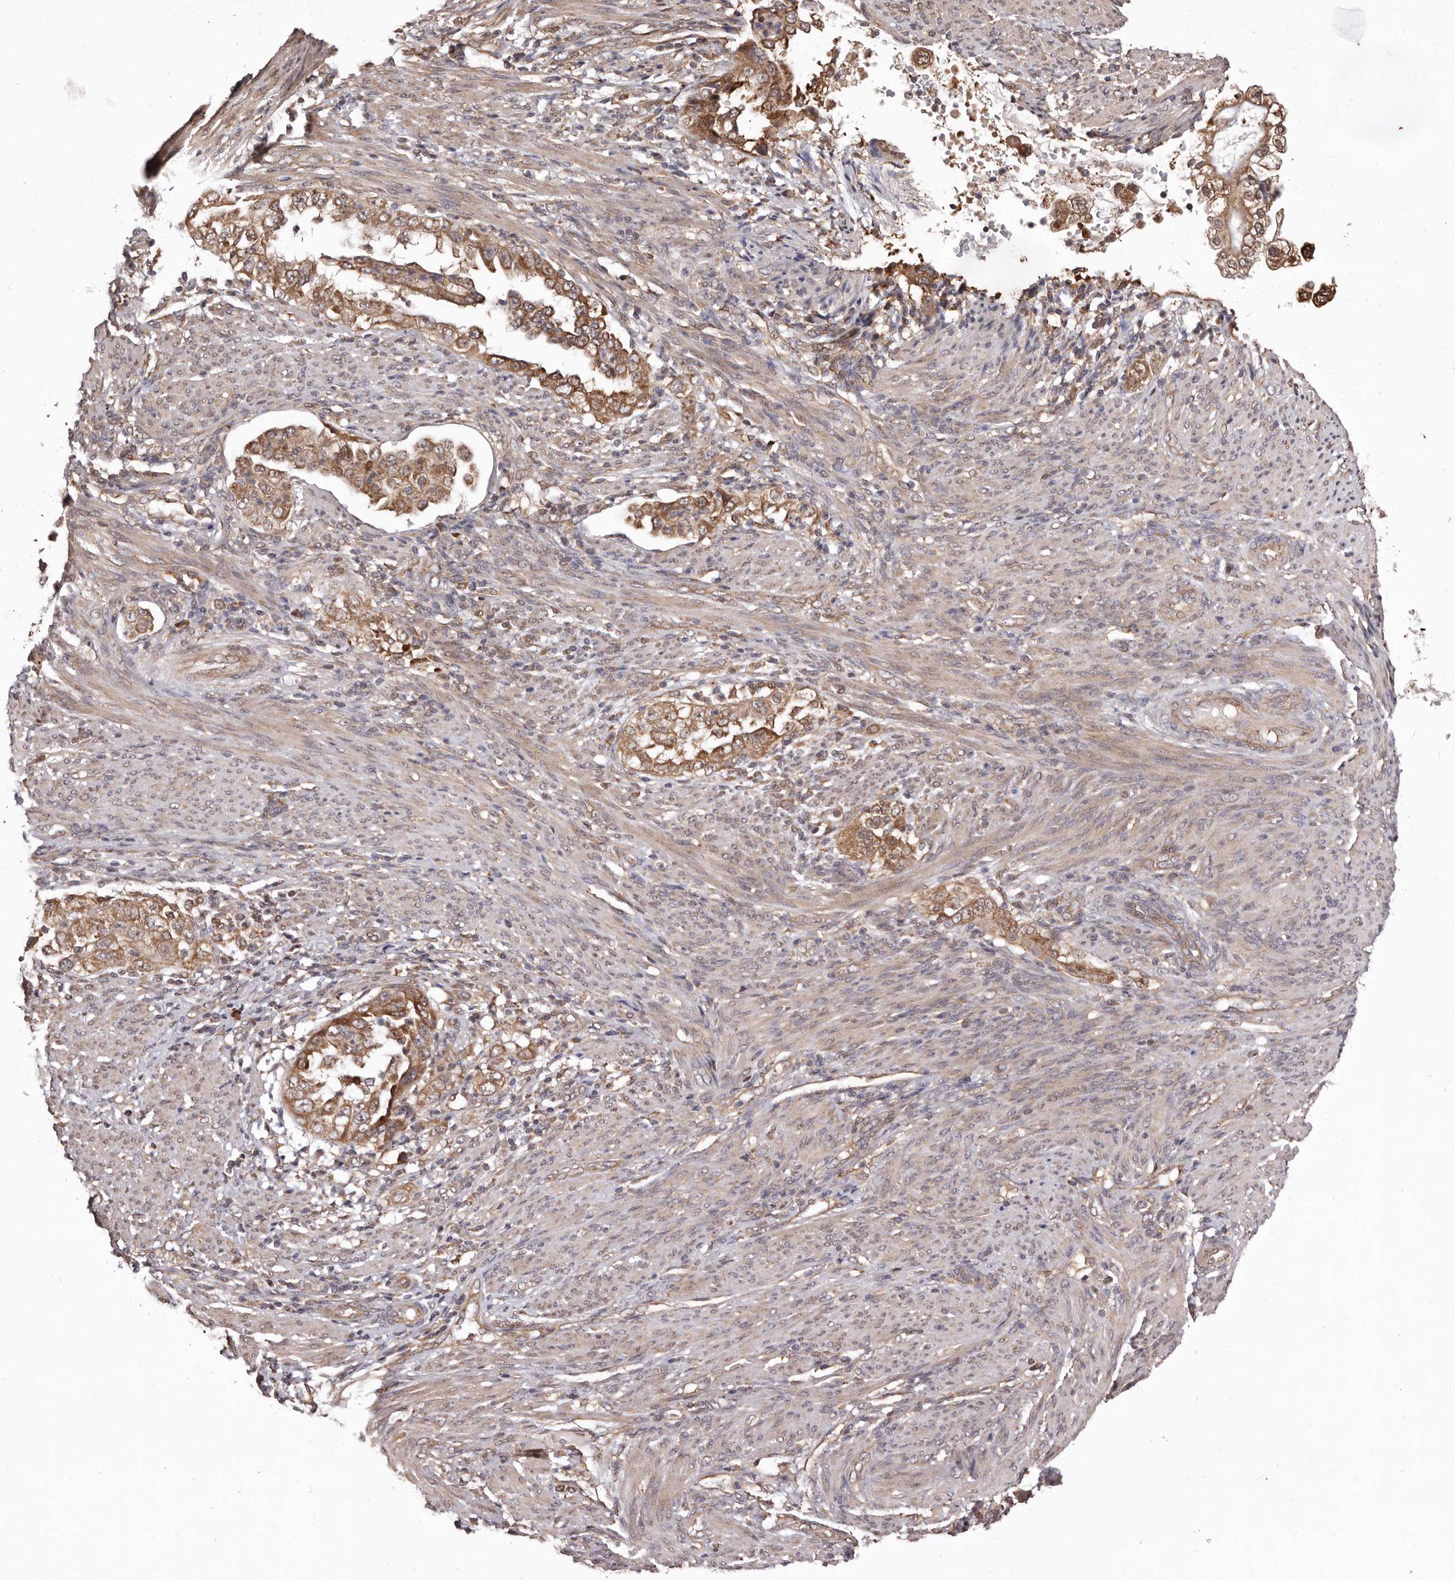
{"staining": {"intensity": "moderate", "quantity": ">75%", "location": "cytoplasmic/membranous"}, "tissue": "endometrial cancer", "cell_type": "Tumor cells", "image_type": "cancer", "snomed": [{"axis": "morphology", "description": "Adenocarcinoma, NOS"}, {"axis": "topography", "description": "Endometrium"}], "caption": "This micrograph demonstrates immunohistochemistry (IHC) staining of human endometrial cancer, with medium moderate cytoplasmic/membranous expression in about >75% of tumor cells.", "gene": "RRM2B", "patient": {"sex": "female", "age": 85}}